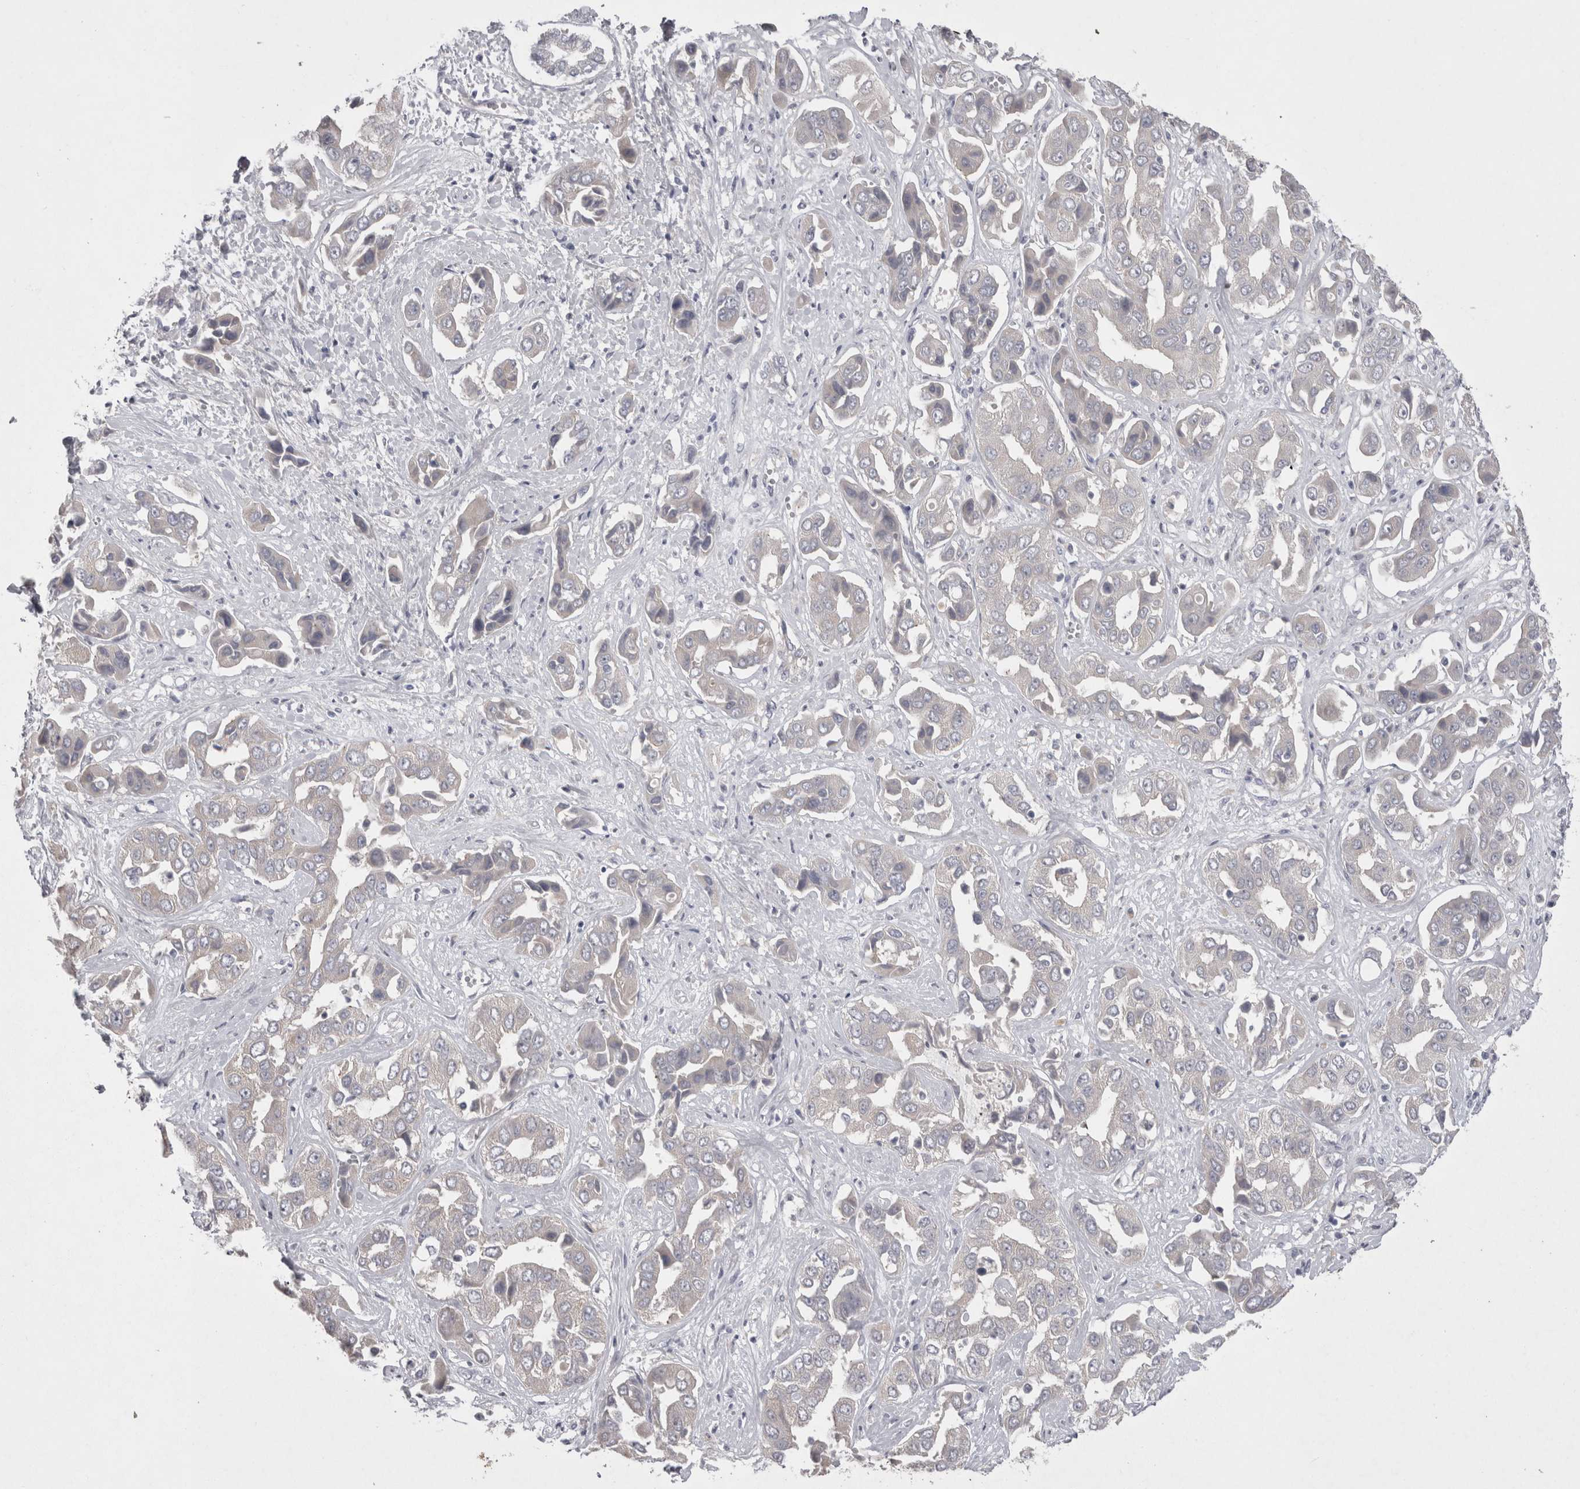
{"staining": {"intensity": "negative", "quantity": "none", "location": "none"}, "tissue": "liver cancer", "cell_type": "Tumor cells", "image_type": "cancer", "snomed": [{"axis": "morphology", "description": "Cholangiocarcinoma"}, {"axis": "topography", "description": "Liver"}], "caption": "Tumor cells are negative for protein expression in human liver cancer. (DAB immunohistochemistry visualized using brightfield microscopy, high magnification).", "gene": "LRRC40", "patient": {"sex": "female", "age": 52}}